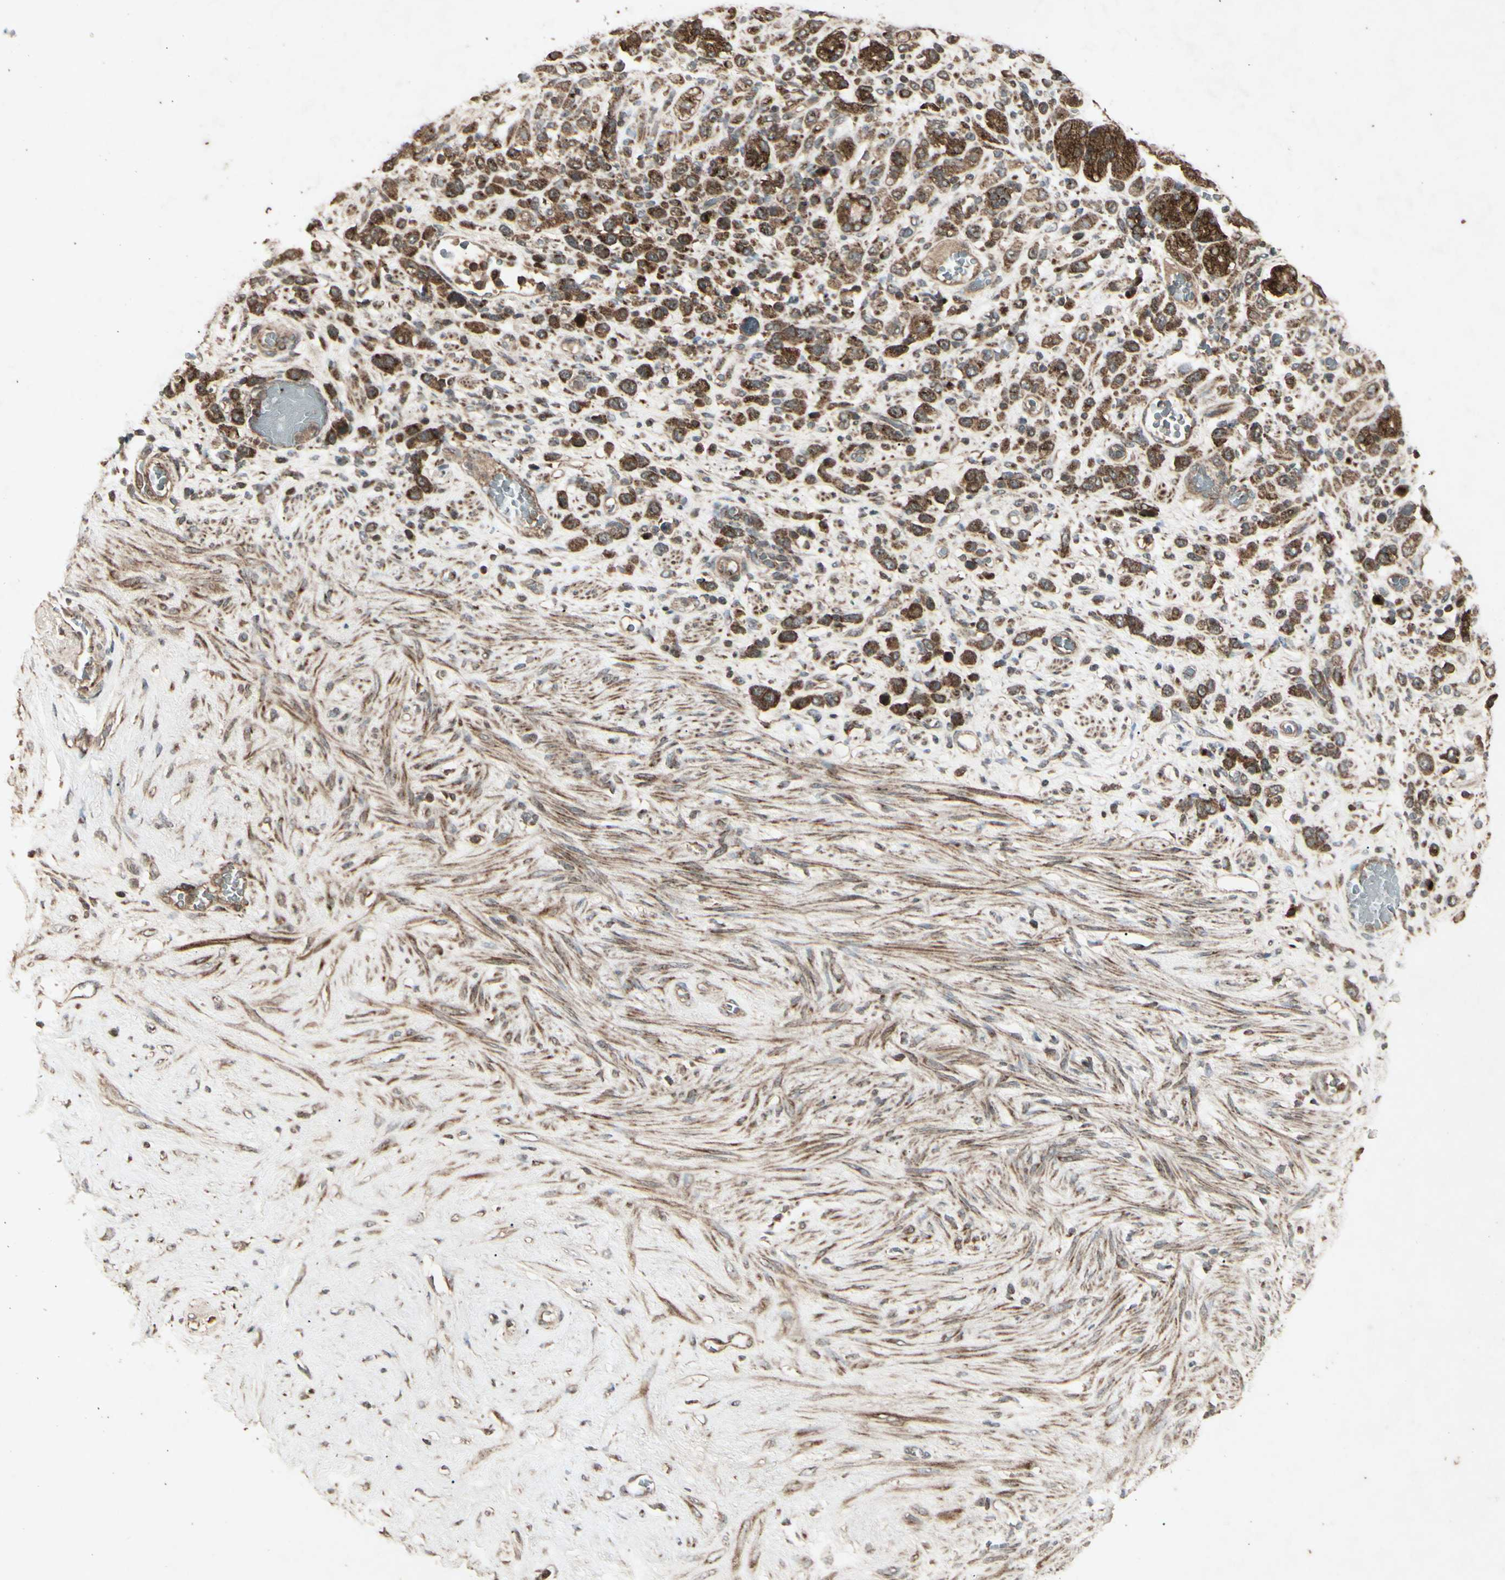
{"staining": {"intensity": "strong", "quantity": ">75%", "location": "cytoplasmic/membranous"}, "tissue": "stomach cancer", "cell_type": "Tumor cells", "image_type": "cancer", "snomed": [{"axis": "morphology", "description": "Adenocarcinoma, NOS"}, {"axis": "morphology", "description": "Adenocarcinoma, High grade"}, {"axis": "topography", "description": "Stomach, upper"}, {"axis": "topography", "description": "Stomach, lower"}], "caption": "Stomach adenocarcinoma stained with a brown dye demonstrates strong cytoplasmic/membranous positive positivity in approximately >75% of tumor cells.", "gene": "AP1G1", "patient": {"sex": "female", "age": 65}}